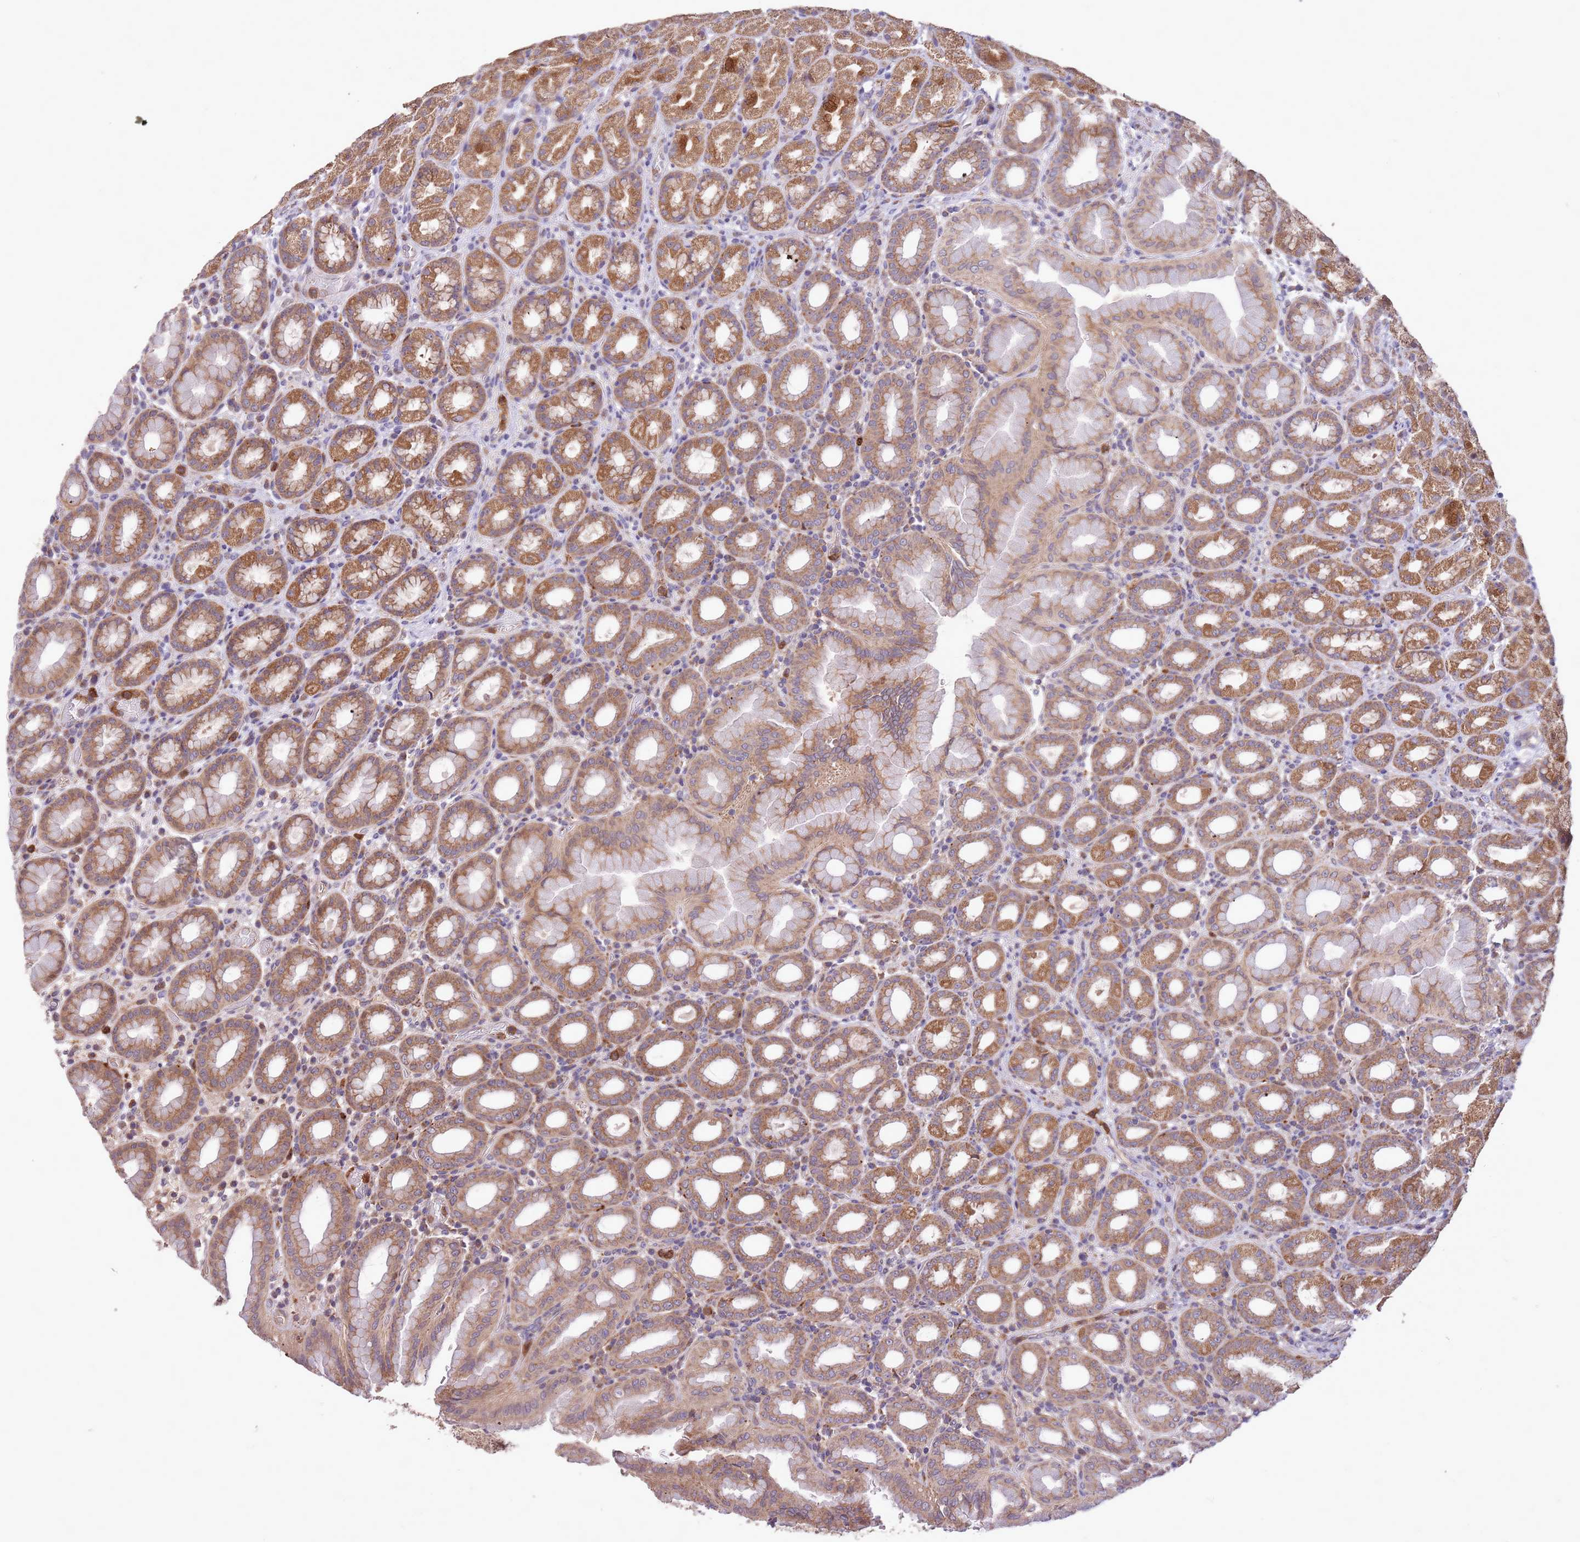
{"staining": {"intensity": "moderate", "quantity": ">75%", "location": "cytoplasmic/membranous"}, "tissue": "stomach", "cell_type": "Glandular cells", "image_type": "normal", "snomed": [{"axis": "morphology", "description": "Normal tissue, NOS"}, {"axis": "topography", "description": "Stomach, upper"}, {"axis": "topography", "description": "Stomach"}], "caption": "IHC image of normal stomach: stomach stained using IHC demonstrates medium levels of moderate protein expression localized specifically in the cytoplasmic/membranous of glandular cells, appearing as a cytoplasmic/membranous brown color.", "gene": "IGF2BP2", "patient": {"sex": "male", "age": 68}}